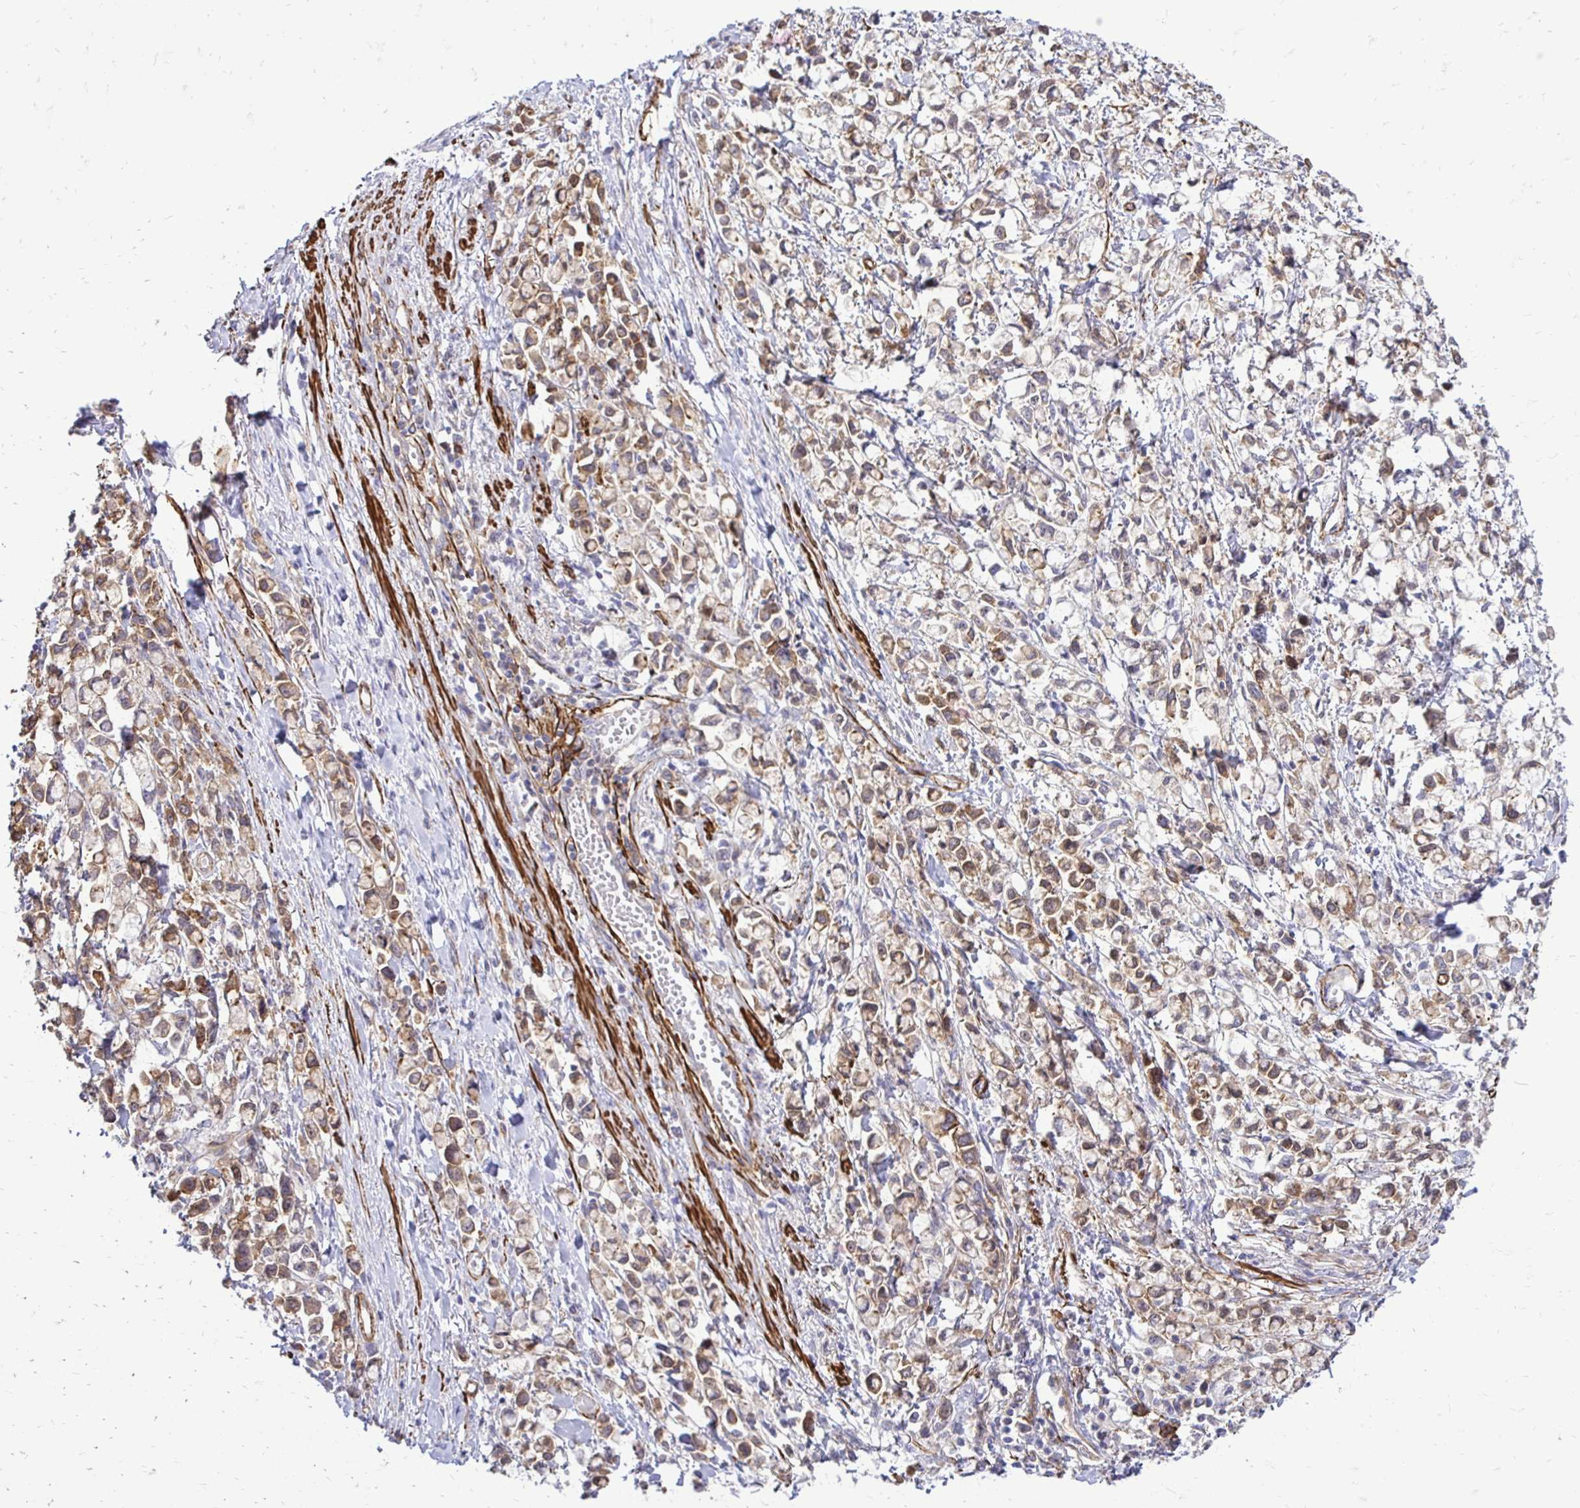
{"staining": {"intensity": "moderate", "quantity": ">75%", "location": "cytoplasmic/membranous"}, "tissue": "stomach cancer", "cell_type": "Tumor cells", "image_type": "cancer", "snomed": [{"axis": "morphology", "description": "Adenocarcinoma, NOS"}, {"axis": "topography", "description": "Stomach"}], "caption": "A brown stain shows moderate cytoplasmic/membranous staining of a protein in human stomach cancer tumor cells.", "gene": "CTPS1", "patient": {"sex": "female", "age": 81}}